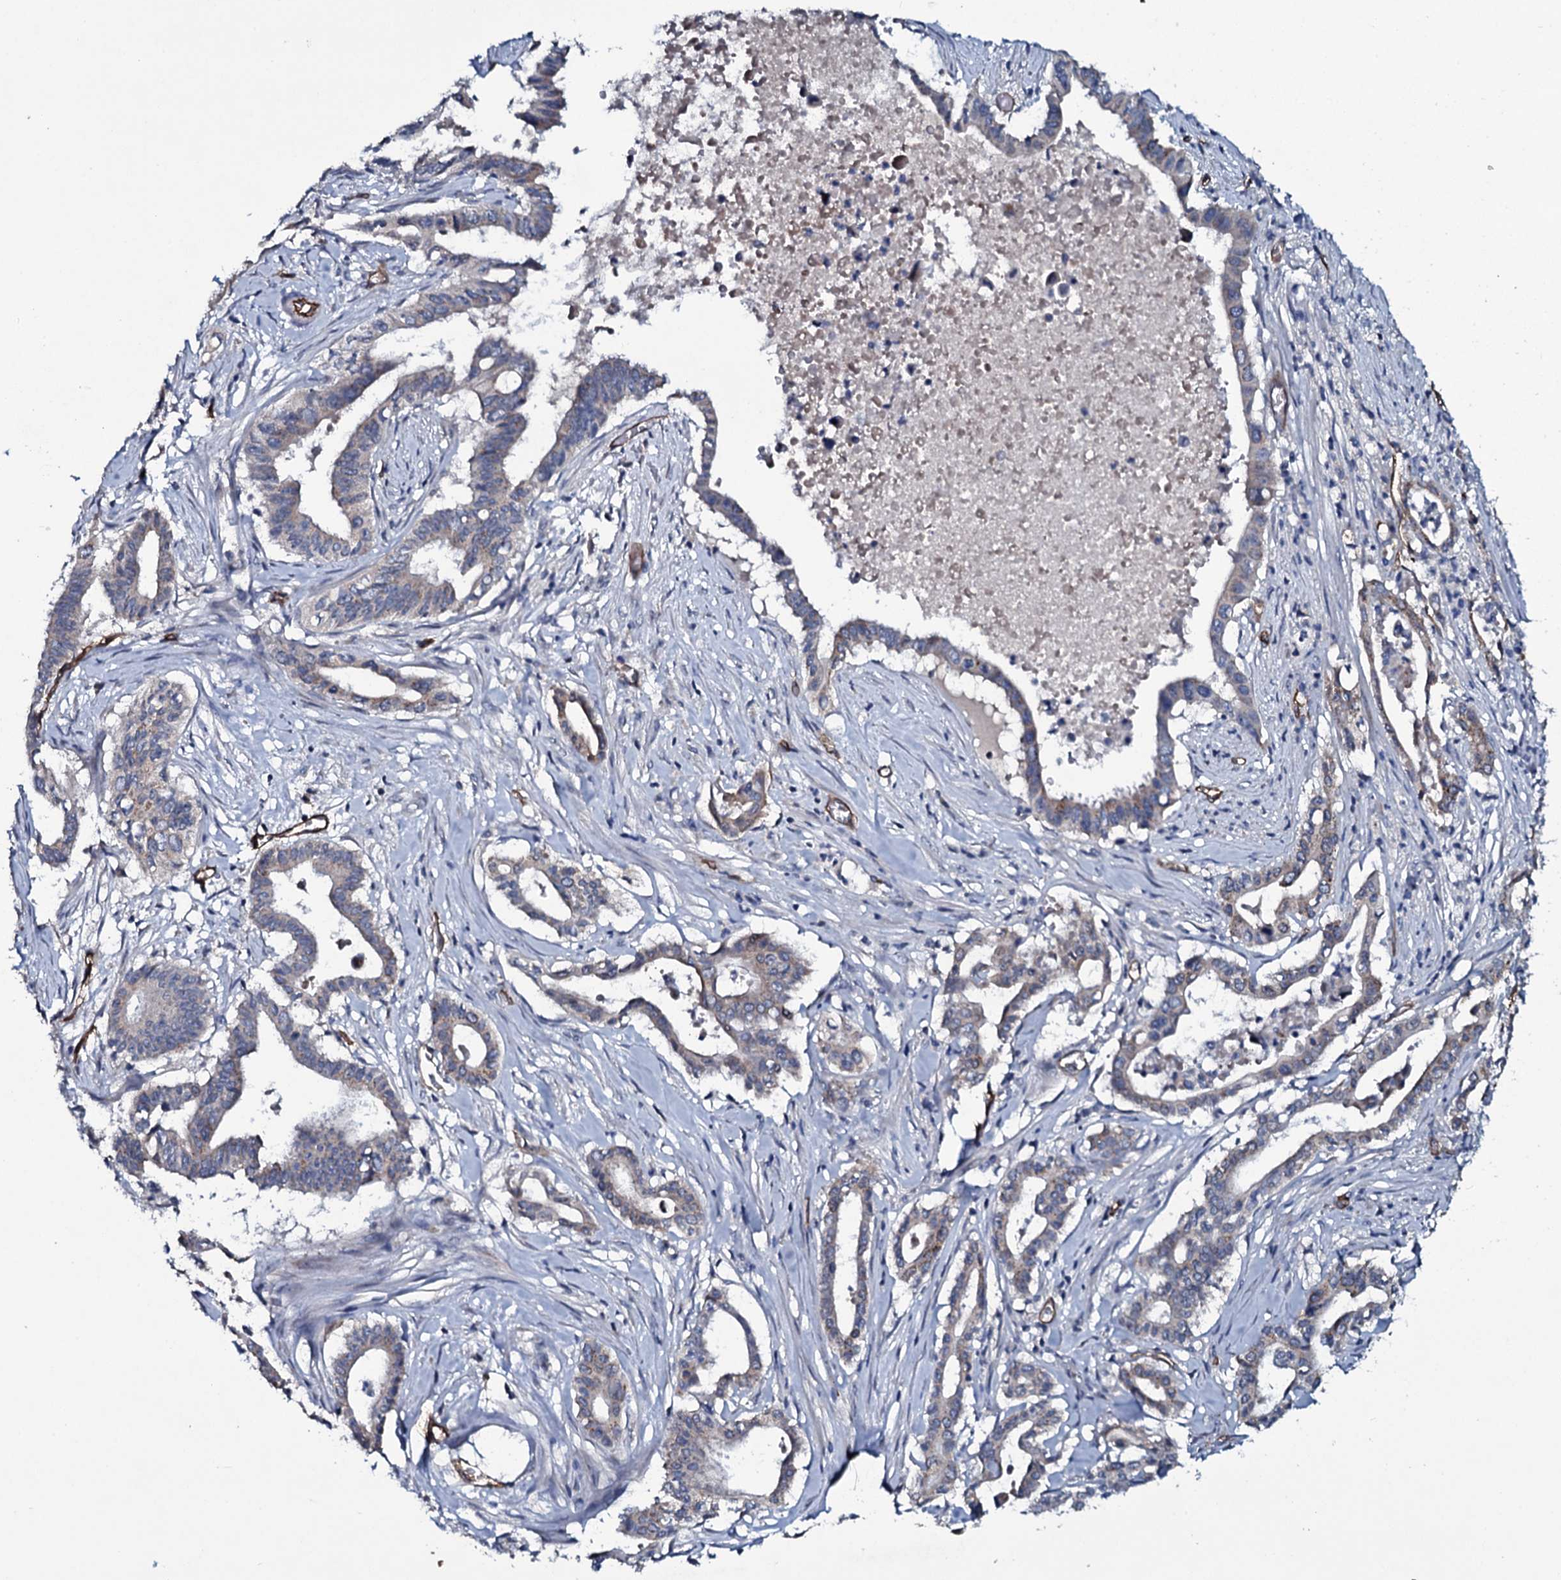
{"staining": {"intensity": "weak", "quantity": "25%-75%", "location": "cytoplasmic/membranous"}, "tissue": "pancreatic cancer", "cell_type": "Tumor cells", "image_type": "cancer", "snomed": [{"axis": "morphology", "description": "Adenocarcinoma, NOS"}, {"axis": "topography", "description": "Pancreas"}], "caption": "High-power microscopy captured an immunohistochemistry photomicrograph of pancreatic cancer (adenocarcinoma), revealing weak cytoplasmic/membranous staining in about 25%-75% of tumor cells. (brown staining indicates protein expression, while blue staining denotes nuclei).", "gene": "CLEC14A", "patient": {"sex": "female", "age": 77}}